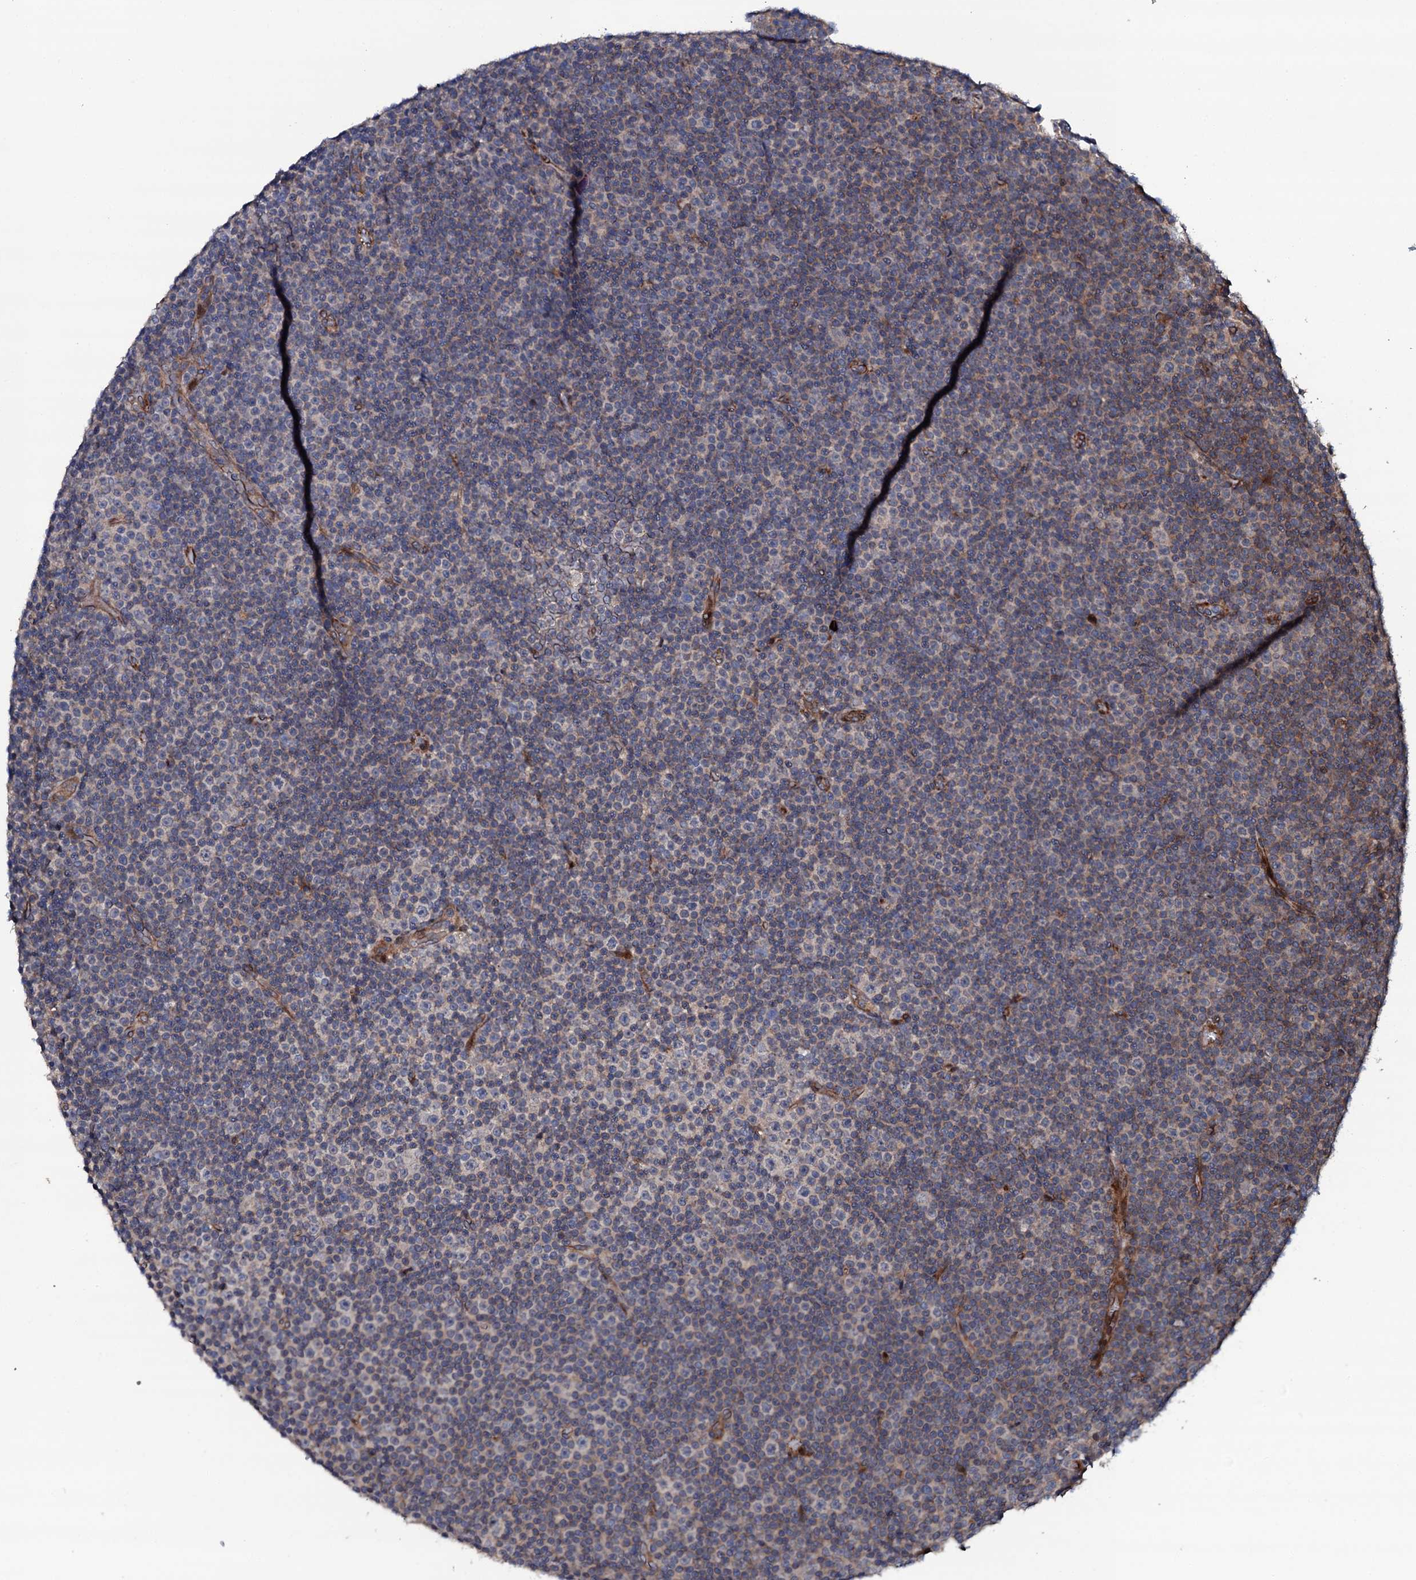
{"staining": {"intensity": "weak", "quantity": "<25%", "location": "cytoplasmic/membranous"}, "tissue": "lymphoma", "cell_type": "Tumor cells", "image_type": "cancer", "snomed": [{"axis": "morphology", "description": "Malignant lymphoma, non-Hodgkin's type, Low grade"}, {"axis": "topography", "description": "Lymph node"}], "caption": "Tumor cells are negative for brown protein staining in lymphoma. (Stains: DAB (3,3'-diaminobenzidine) immunohistochemistry with hematoxylin counter stain, Microscopy: brightfield microscopy at high magnification).", "gene": "CIAO2A", "patient": {"sex": "female", "age": 67}}